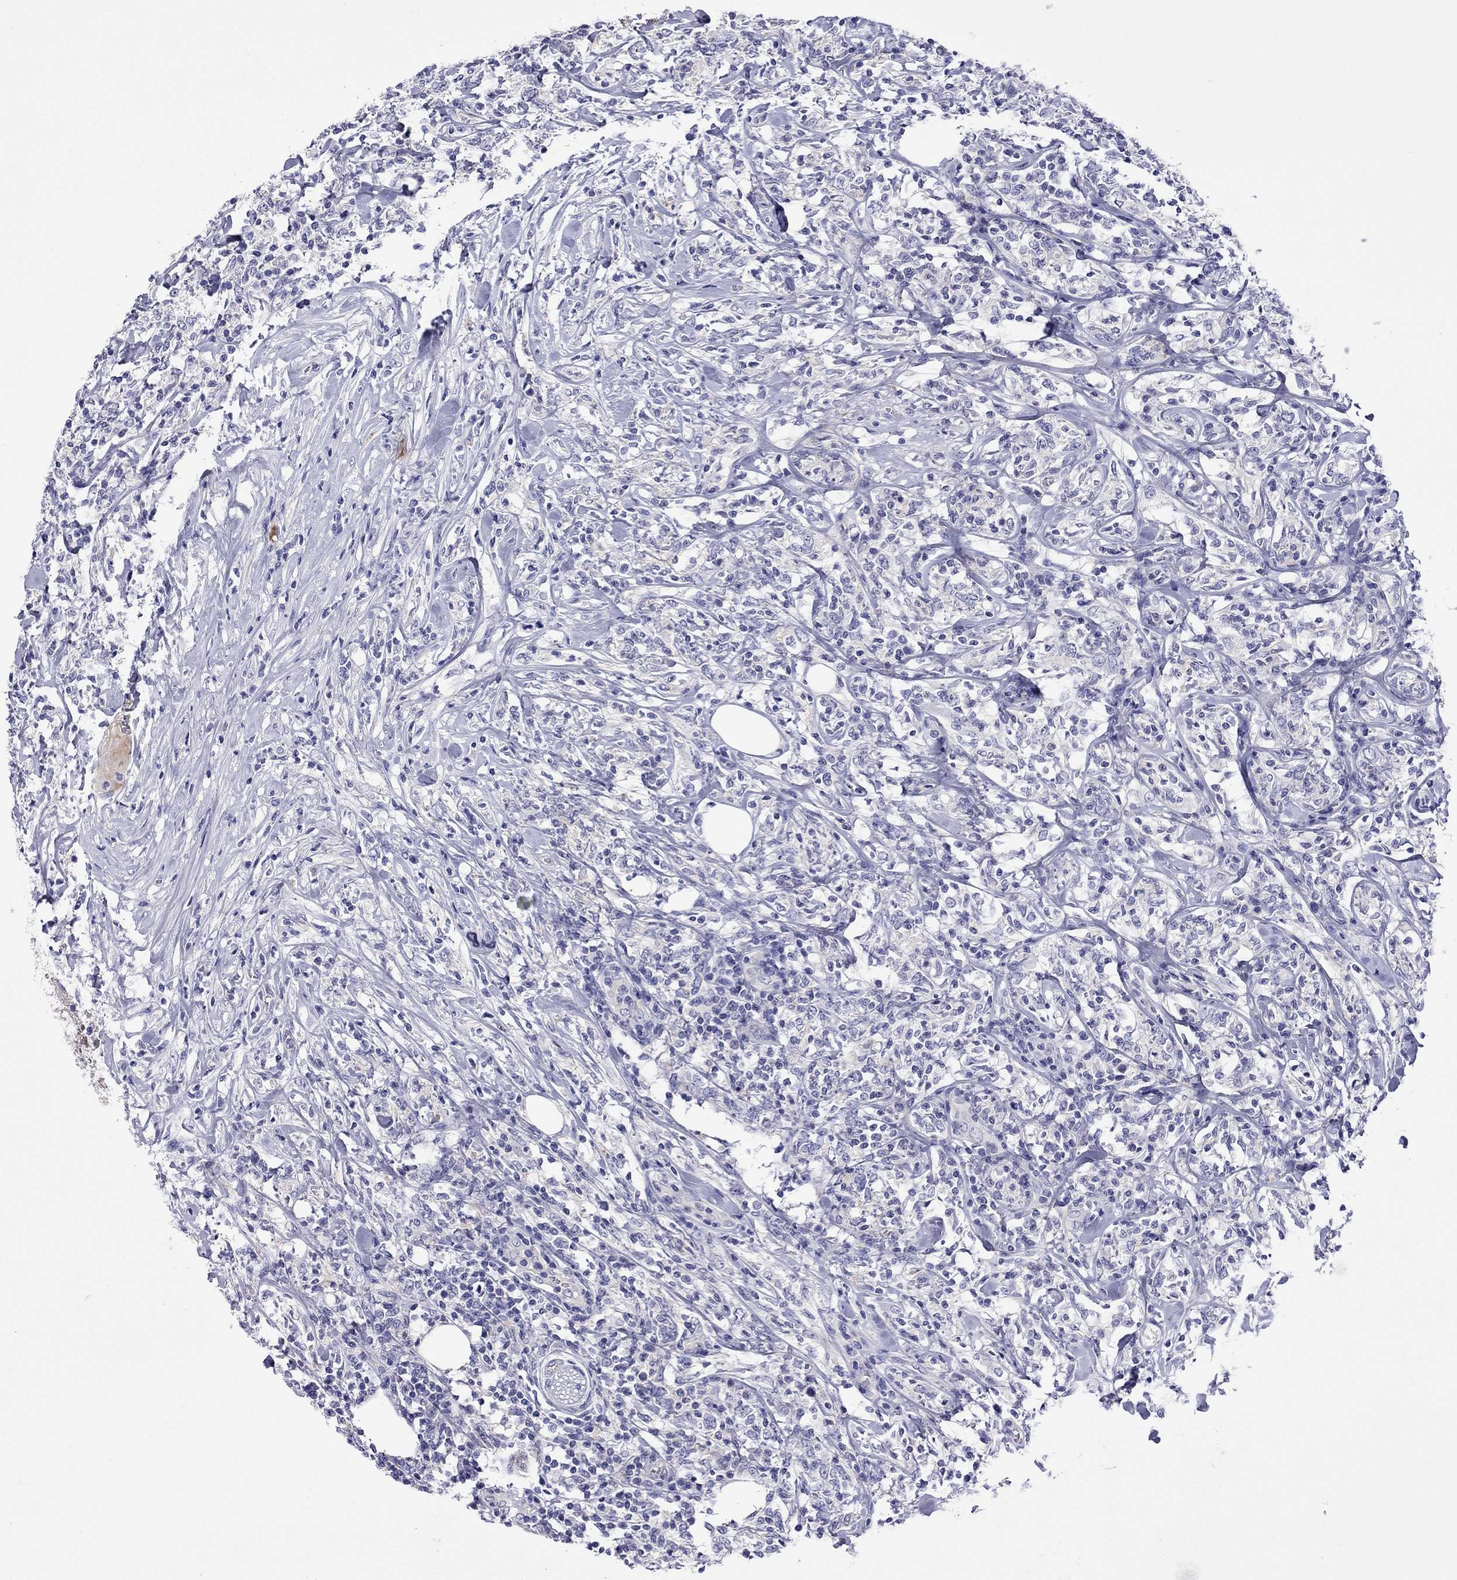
{"staining": {"intensity": "negative", "quantity": "none", "location": "none"}, "tissue": "lymphoma", "cell_type": "Tumor cells", "image_type": "cancer", "snomed": [{"axis": "morphology", "description": "Malignant lymphoma, non-Hodgkin's type, High grade"}, {"axis": "topography", "description": "Lymph node"}], "caption": "Lymphoma stained for a protein using IHC displays no staining tumor cells.", "gene": "STAR", "patient": {"sex": "female", "age": 84}}